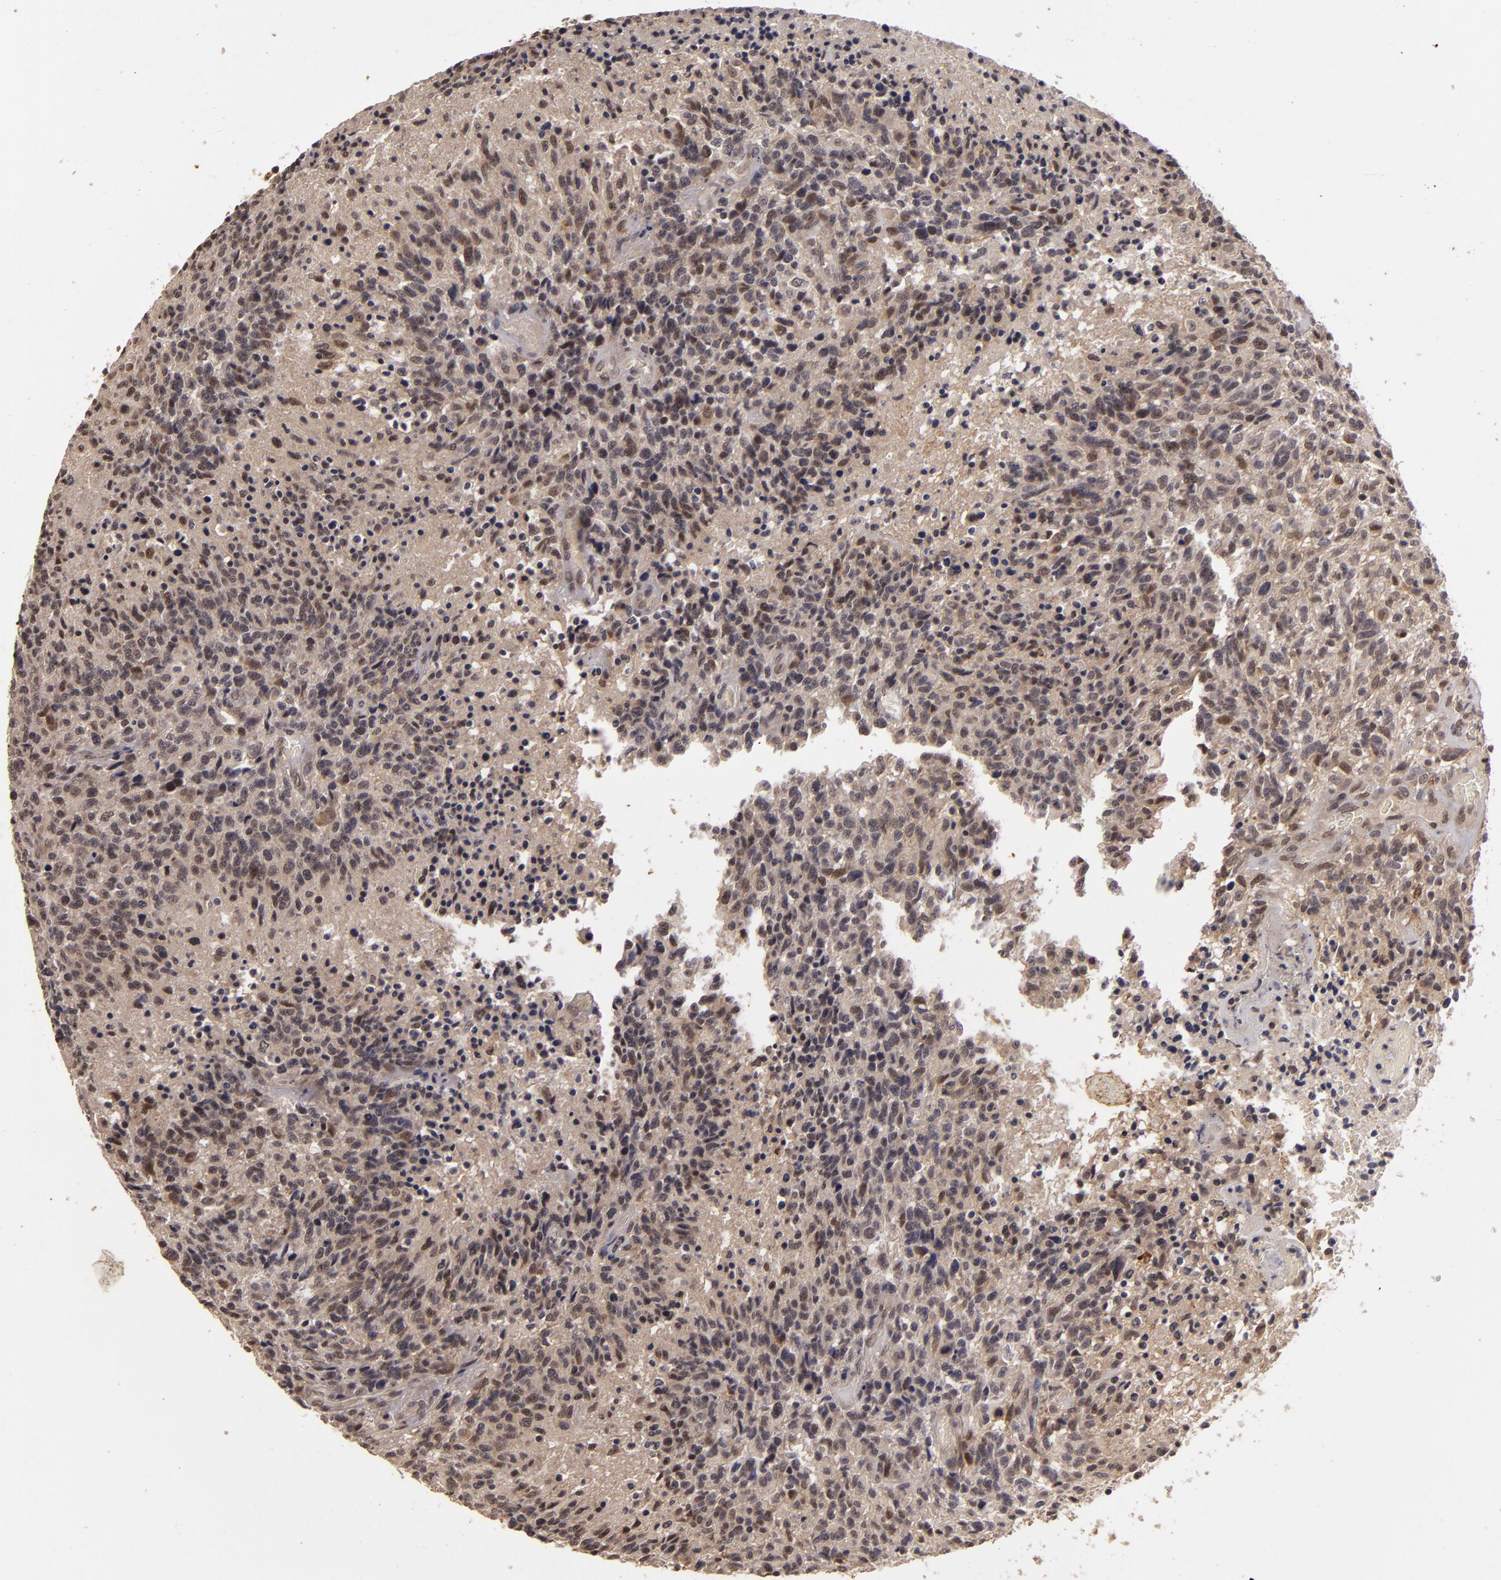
{"staining": {"intensity": "moderate", "quantity": "25%-75%", "location": "cytoplasmic/membranous"}, "tissue": "glioma", "cell_type": "Tumor cells", "image_type": "cancer", "snomed": [{"axis": "morphology", "description": "Glioma, malignant, High grade"}, {"axis": "topography", "description": "Brain"}], "caption": "This photomicrograph shows IHC staining of human malignant glioma (high-grade), with medium moderate cytoplasmic/membranous expression in about 25%-75% of tumor cells.", "gene": "DFFA", "patient": {"sex": "male", "age": 36}}